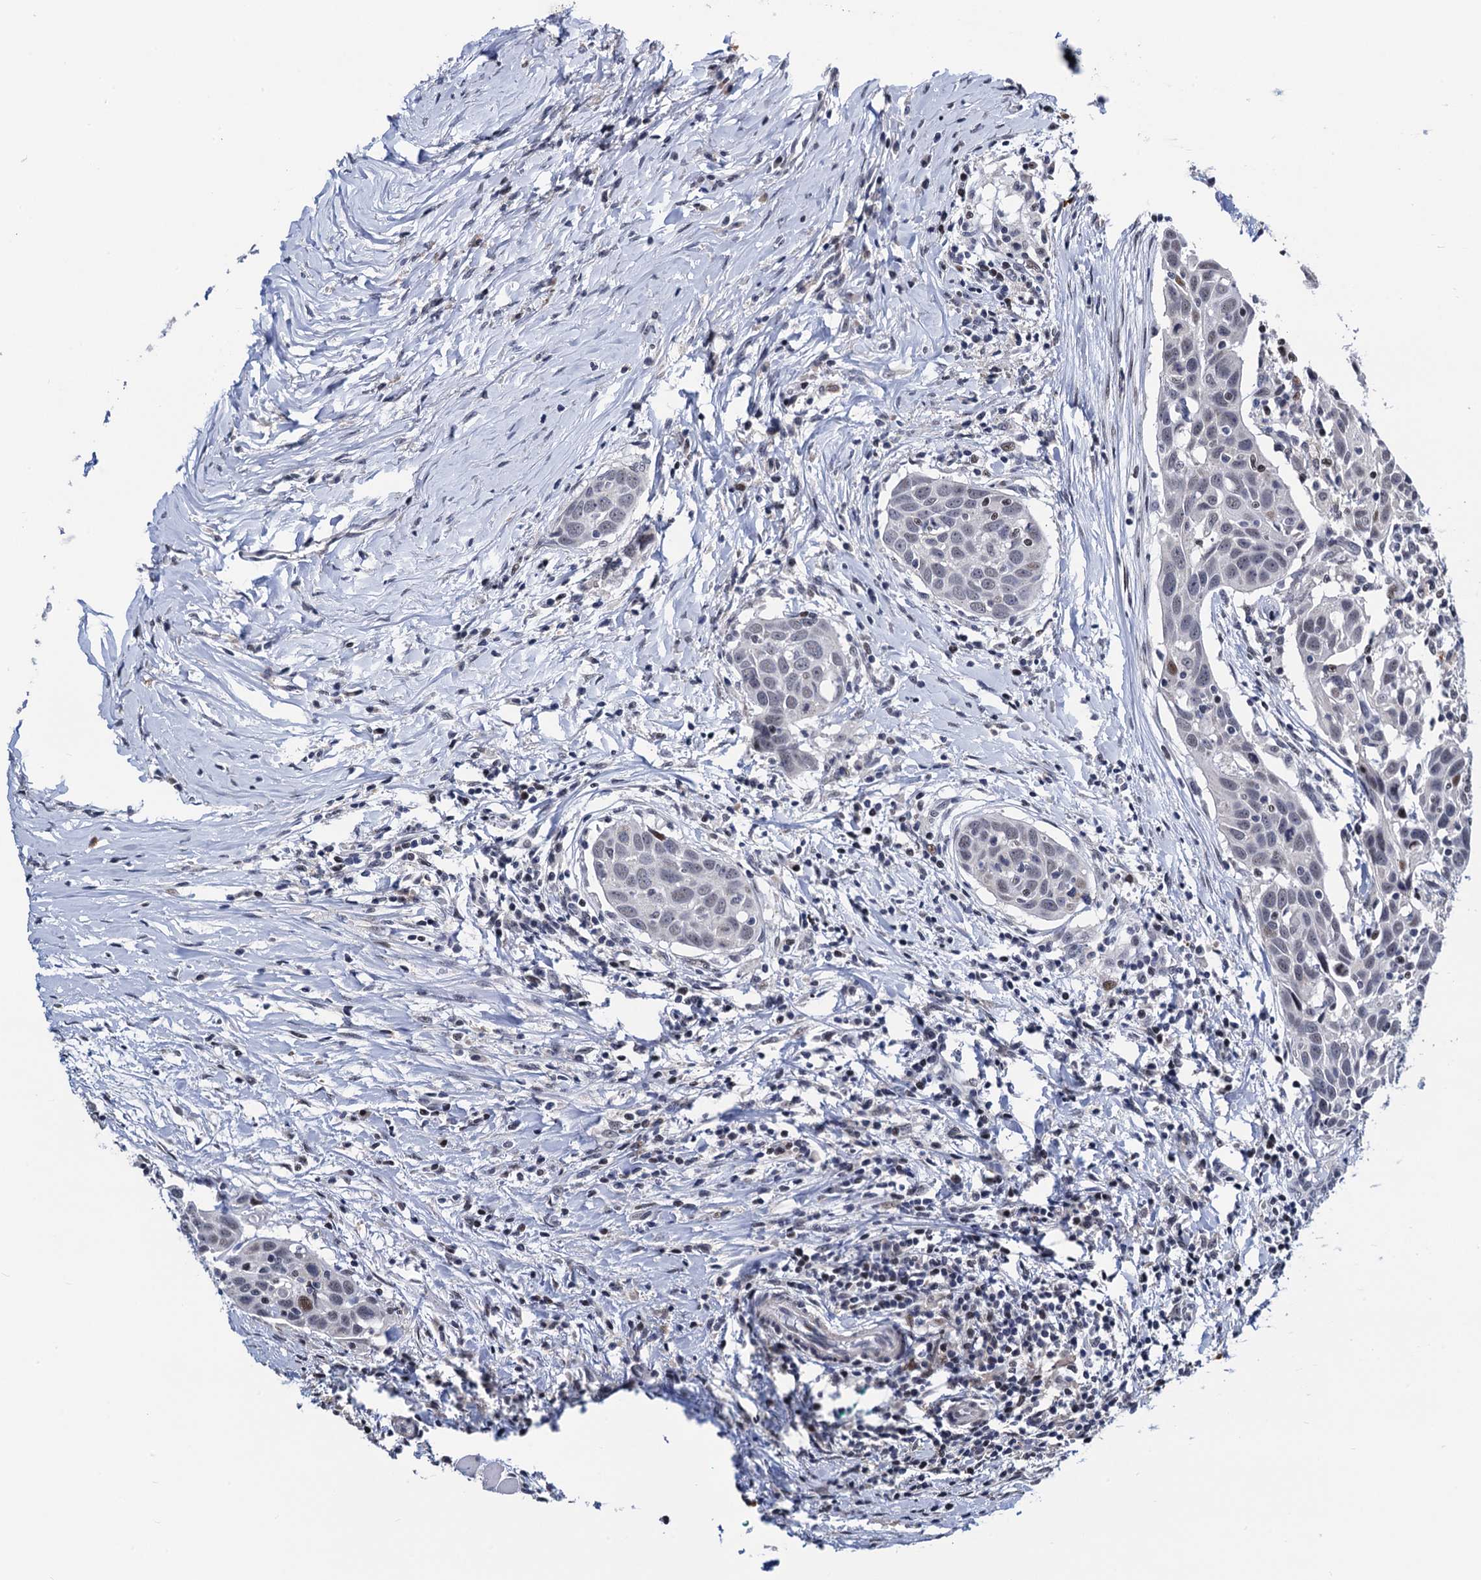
{"staining": {"intensity": "negative", "quantity": "none", "location": "none"}, "tissue": "head and neck cancer", "cell_type": "Tumor cells", "image_type": "cancer", "snomed": [{"axis": "morphology", "description": "Squamous cell carcinoma, NOS"}, {"axis": "topography", "description": "Oral tissue"}, {"axis": "topography", "description": "Head-Neck"}], "caption": "Histopathology image shows no protein positivity in tumor cells of head and neck cancer (squamous cell carcinoma) tissue.", "gene": "FAM222A", "patient": {"sex": "female", "age": 50}}